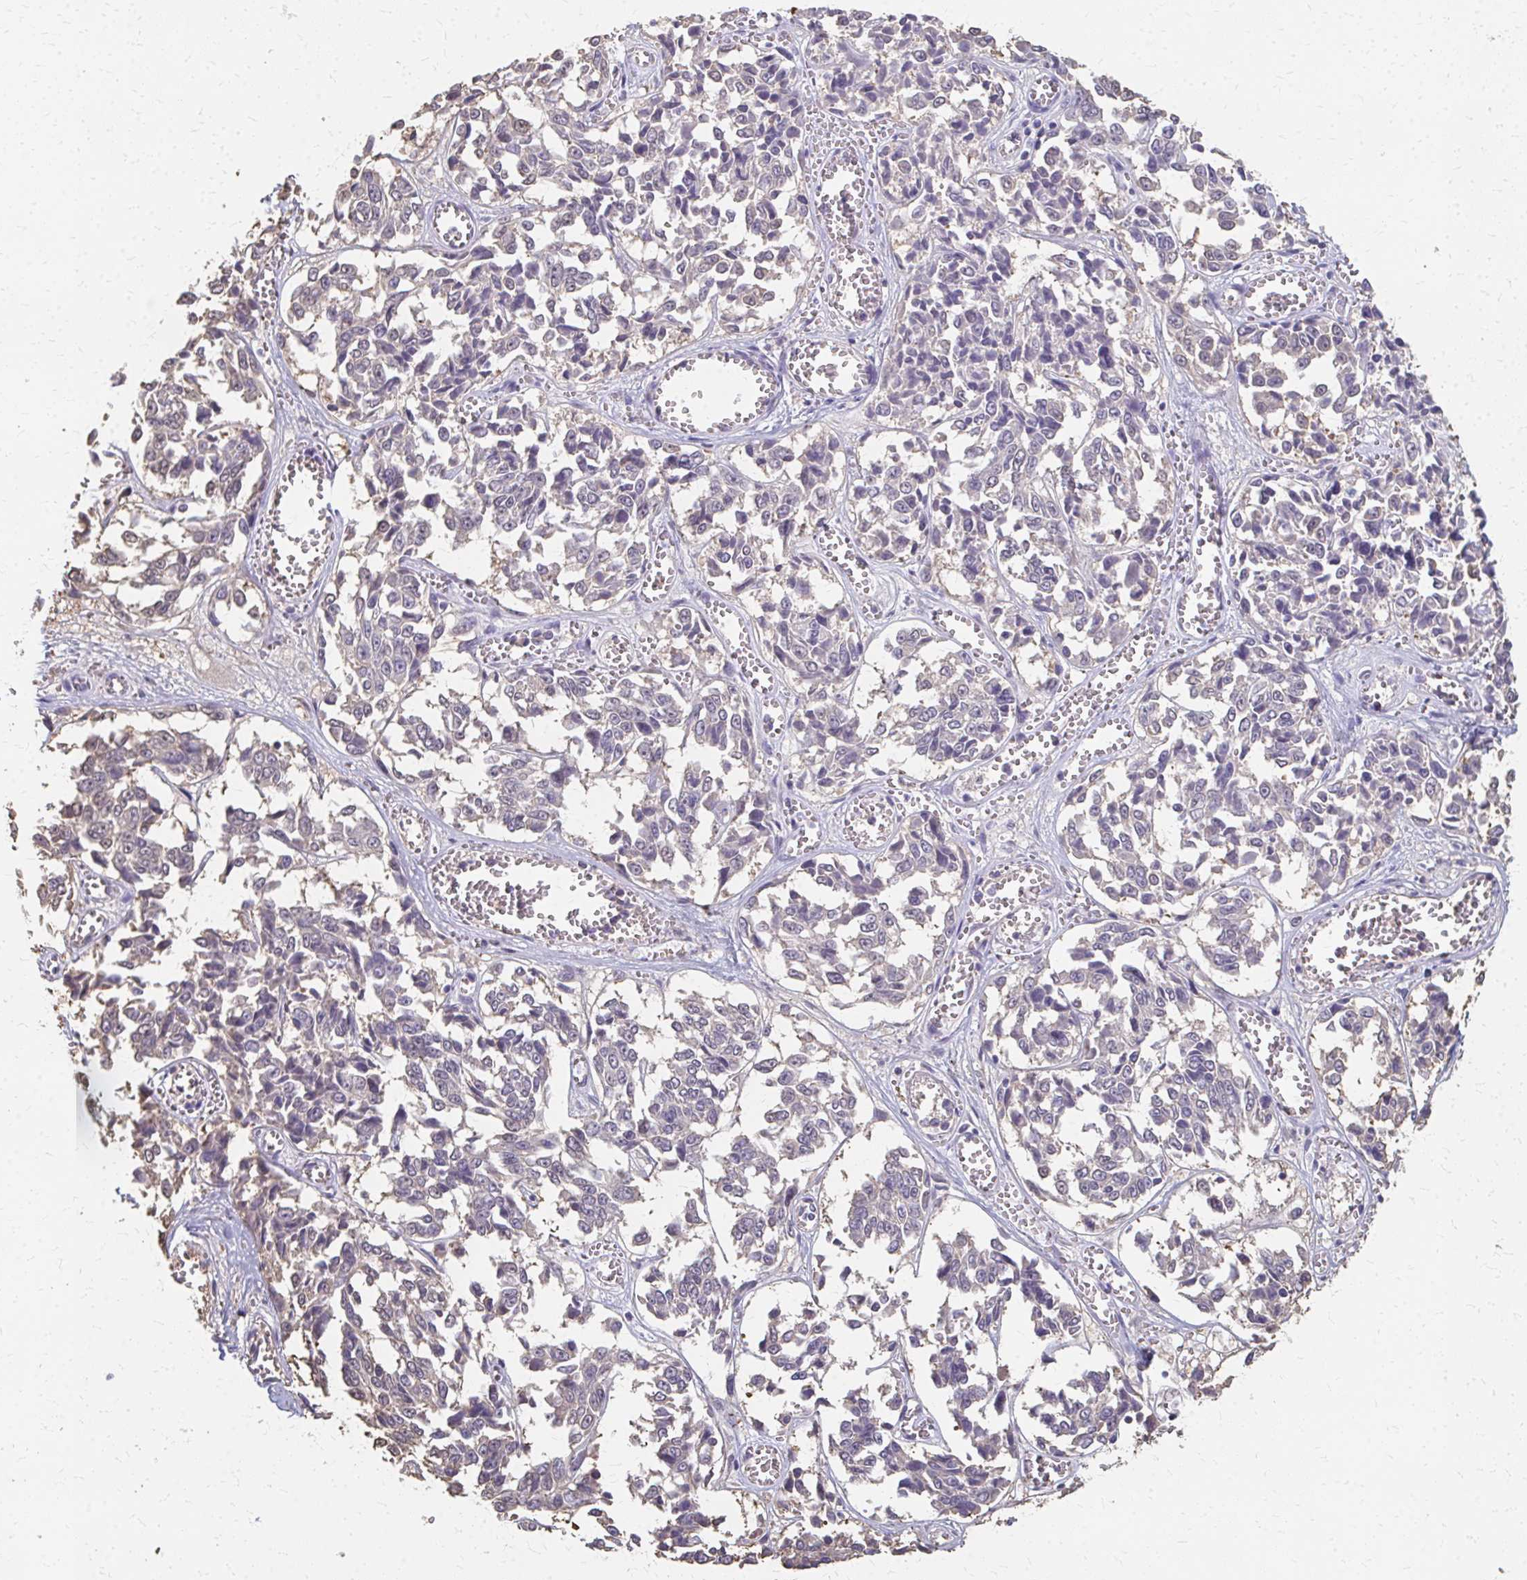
{"staining": {"intensity": "negative", "quantity": "none", "location": "none"}, "tissue": "melanoma", "cell_type": "Tumor cells", "image_type": "cancer", "snomed": [{"axis": "morphology", "description": "Malignant melanoma, NOS"}, {"axis": "topography", "description": "Skin"}], "caption": "Melanoma stained for a protein using immunohistochemistry (IHC) displays no staining tumor cells.", "gene": "RABGAP1L", "patient": {"sex": "female", "age": 64}}